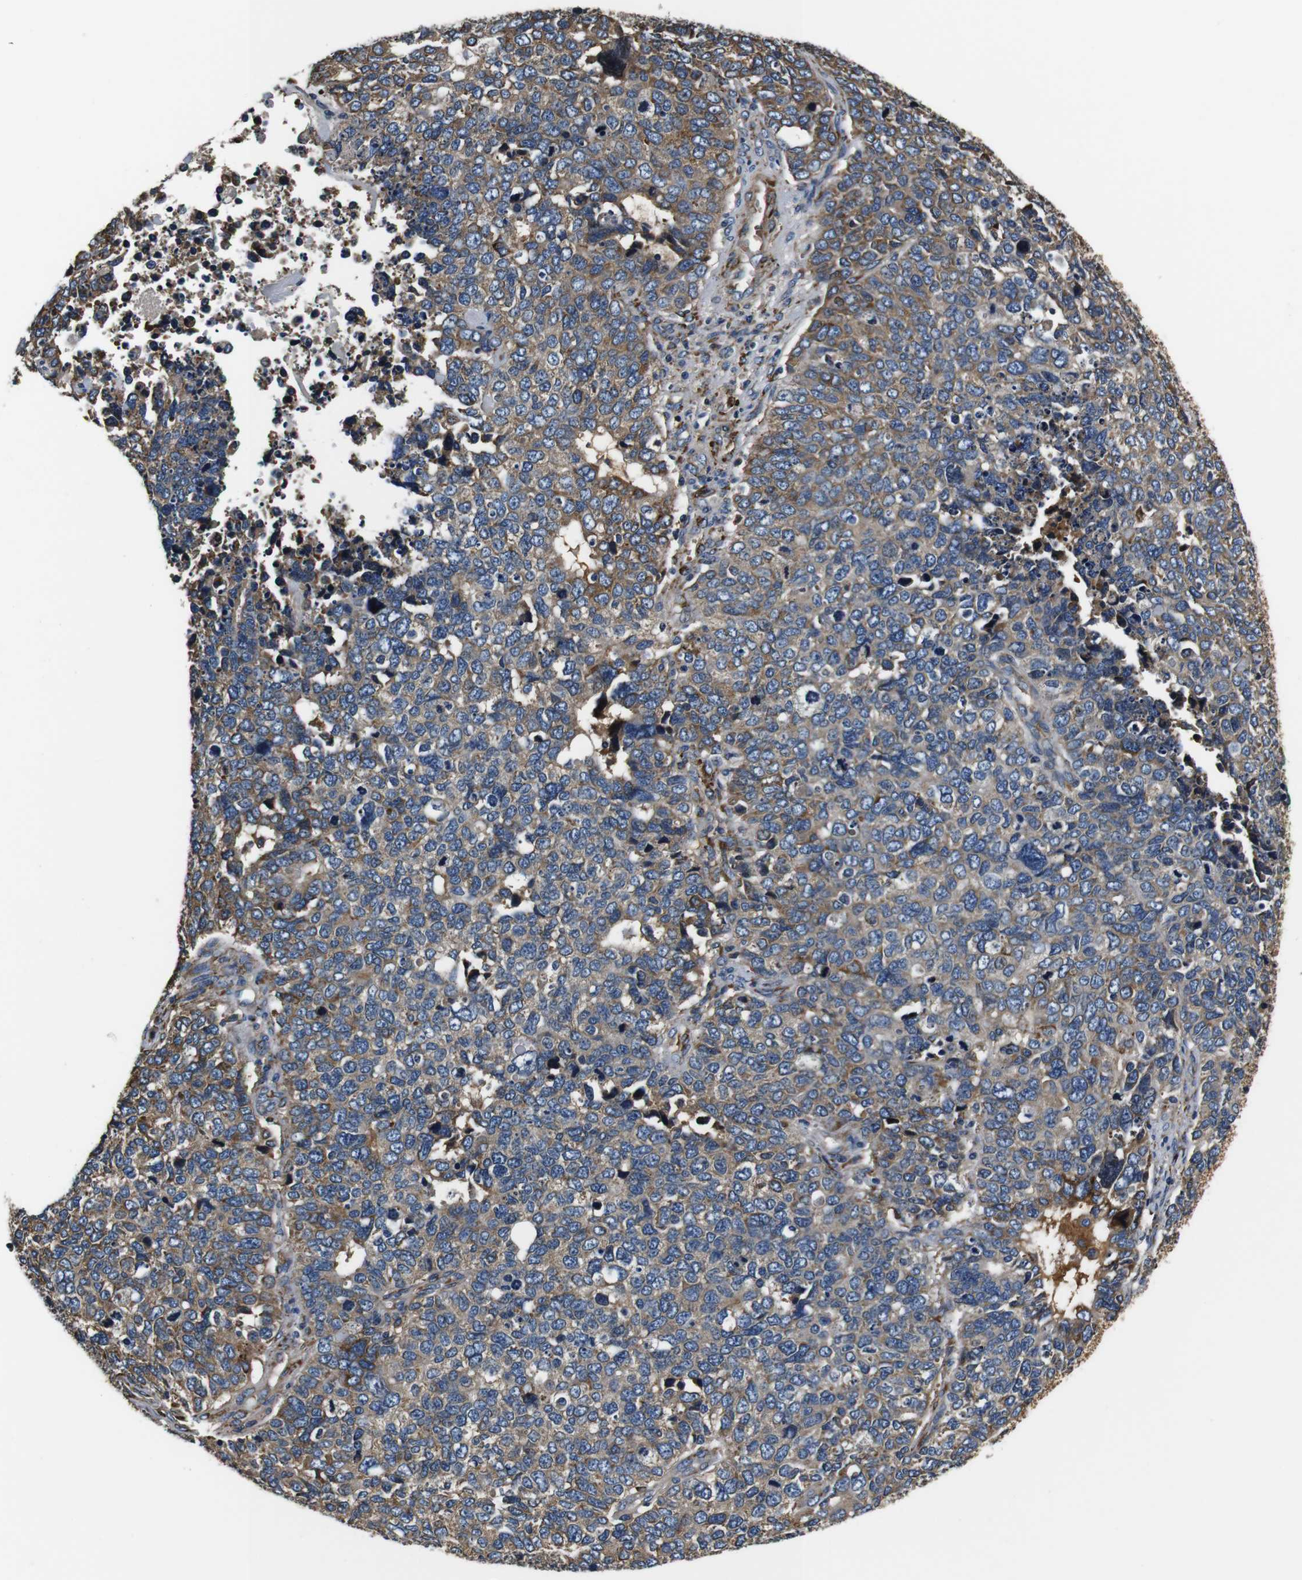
{"staining": {"intensity": "moderate", "quantity": ">75%", "location": "cytoplasmic/membranous"}, "tissue": "cervical cancer", "cell_type": "Tumor cells", "image_type": "cancer", "snomed": [{"axis": "morphology", "description": "Squamous cell carcinoma, NOS"}, {"axis": "topography", "description": "Cervix"}], "caption": "This photomicrograph exhibits squamous cell carcinoma (cervical) stained with IHC to label a protein in brown. The cytoplasmic/membranous of tumor cells show moderate positivity for the protein. Nuclei are counter-stained blue.", "gene": "COL1A1", "patient": {"sex": "female", "age": 63}}